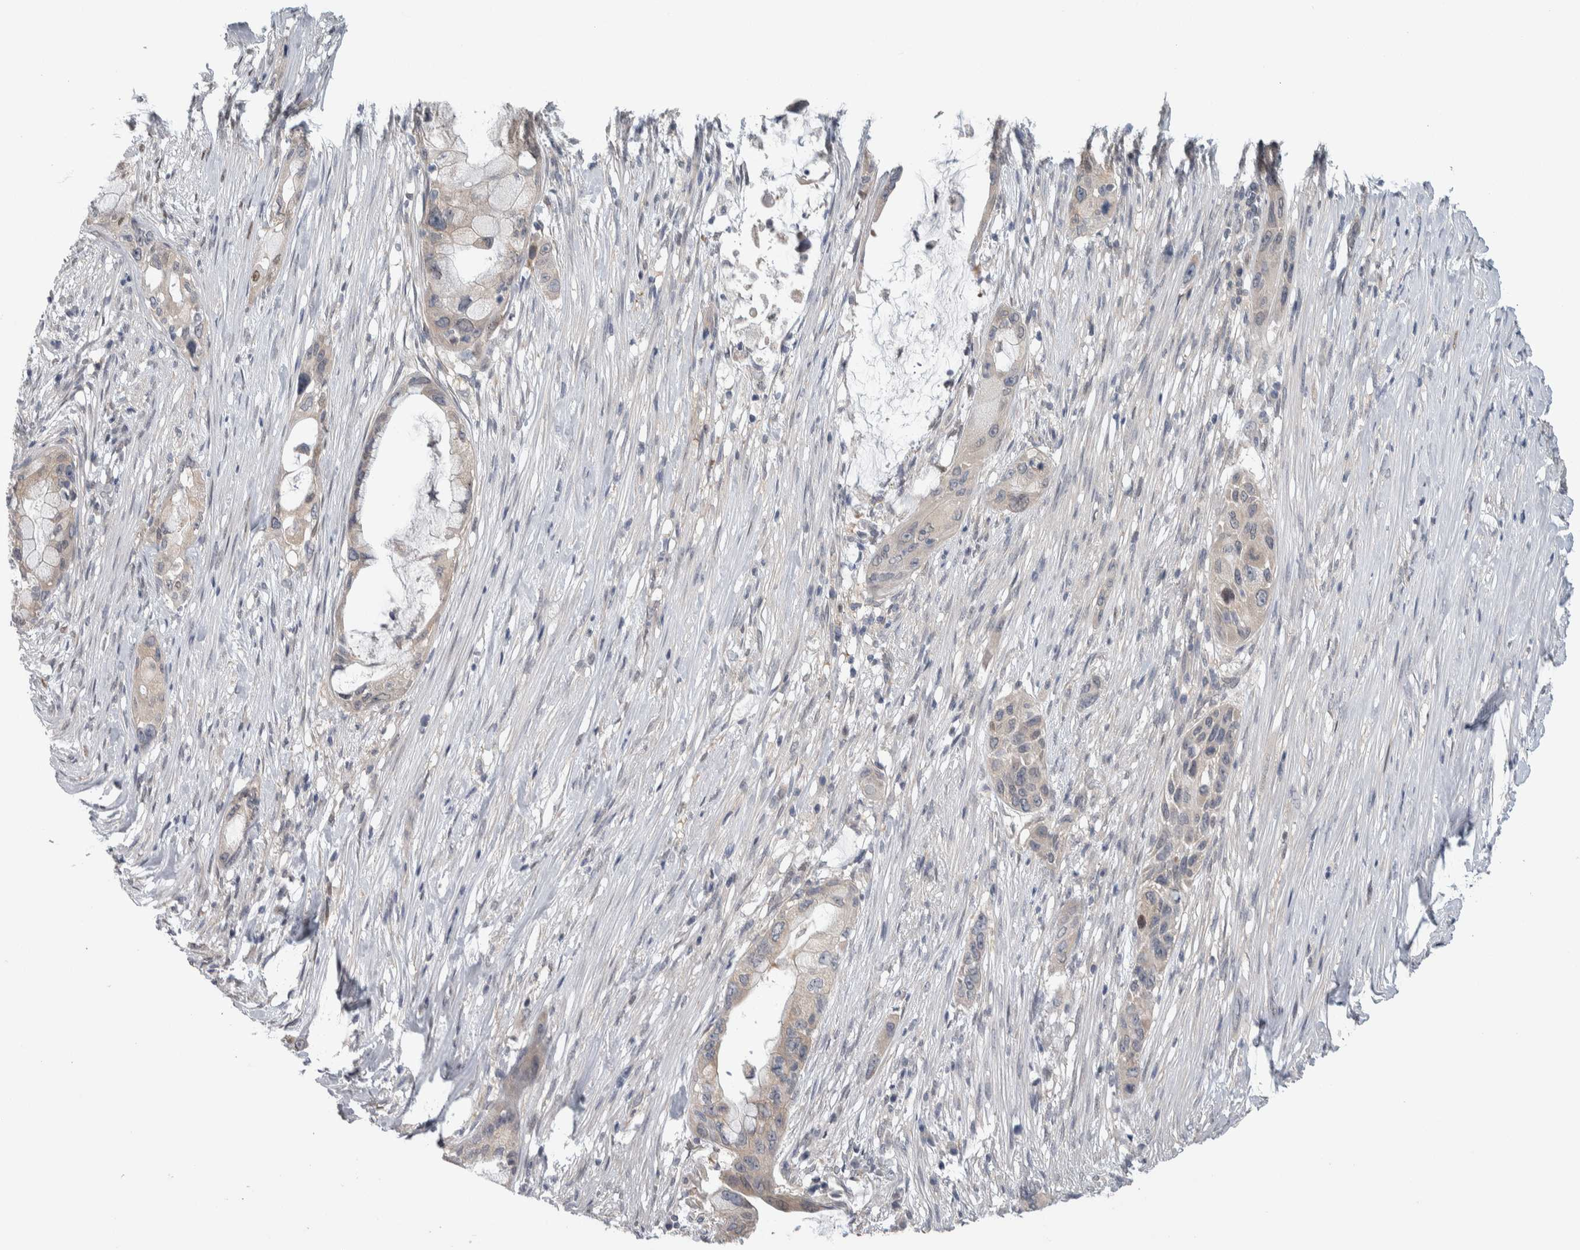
{"staining": {"intensity": "weak", "quantity": "<25%", "location": "nuclear"}, "tissue": "pancreatic cancer", "cell_type": "Tumor cells", "image_type": "cancer", "snomed": [{"axis": "morphology", "description": "Adenocarcinoma, NOS"}, {"axis": "topography", "description": "Pancreas"}], "caption": "Immunohistochemistry micrograph of pancreatic cancer stained for a protein (brown), which shows no positivity in tumor cells.", "gene": "TAX1BP1", "patient": {"sex": "male", "age": 53}}